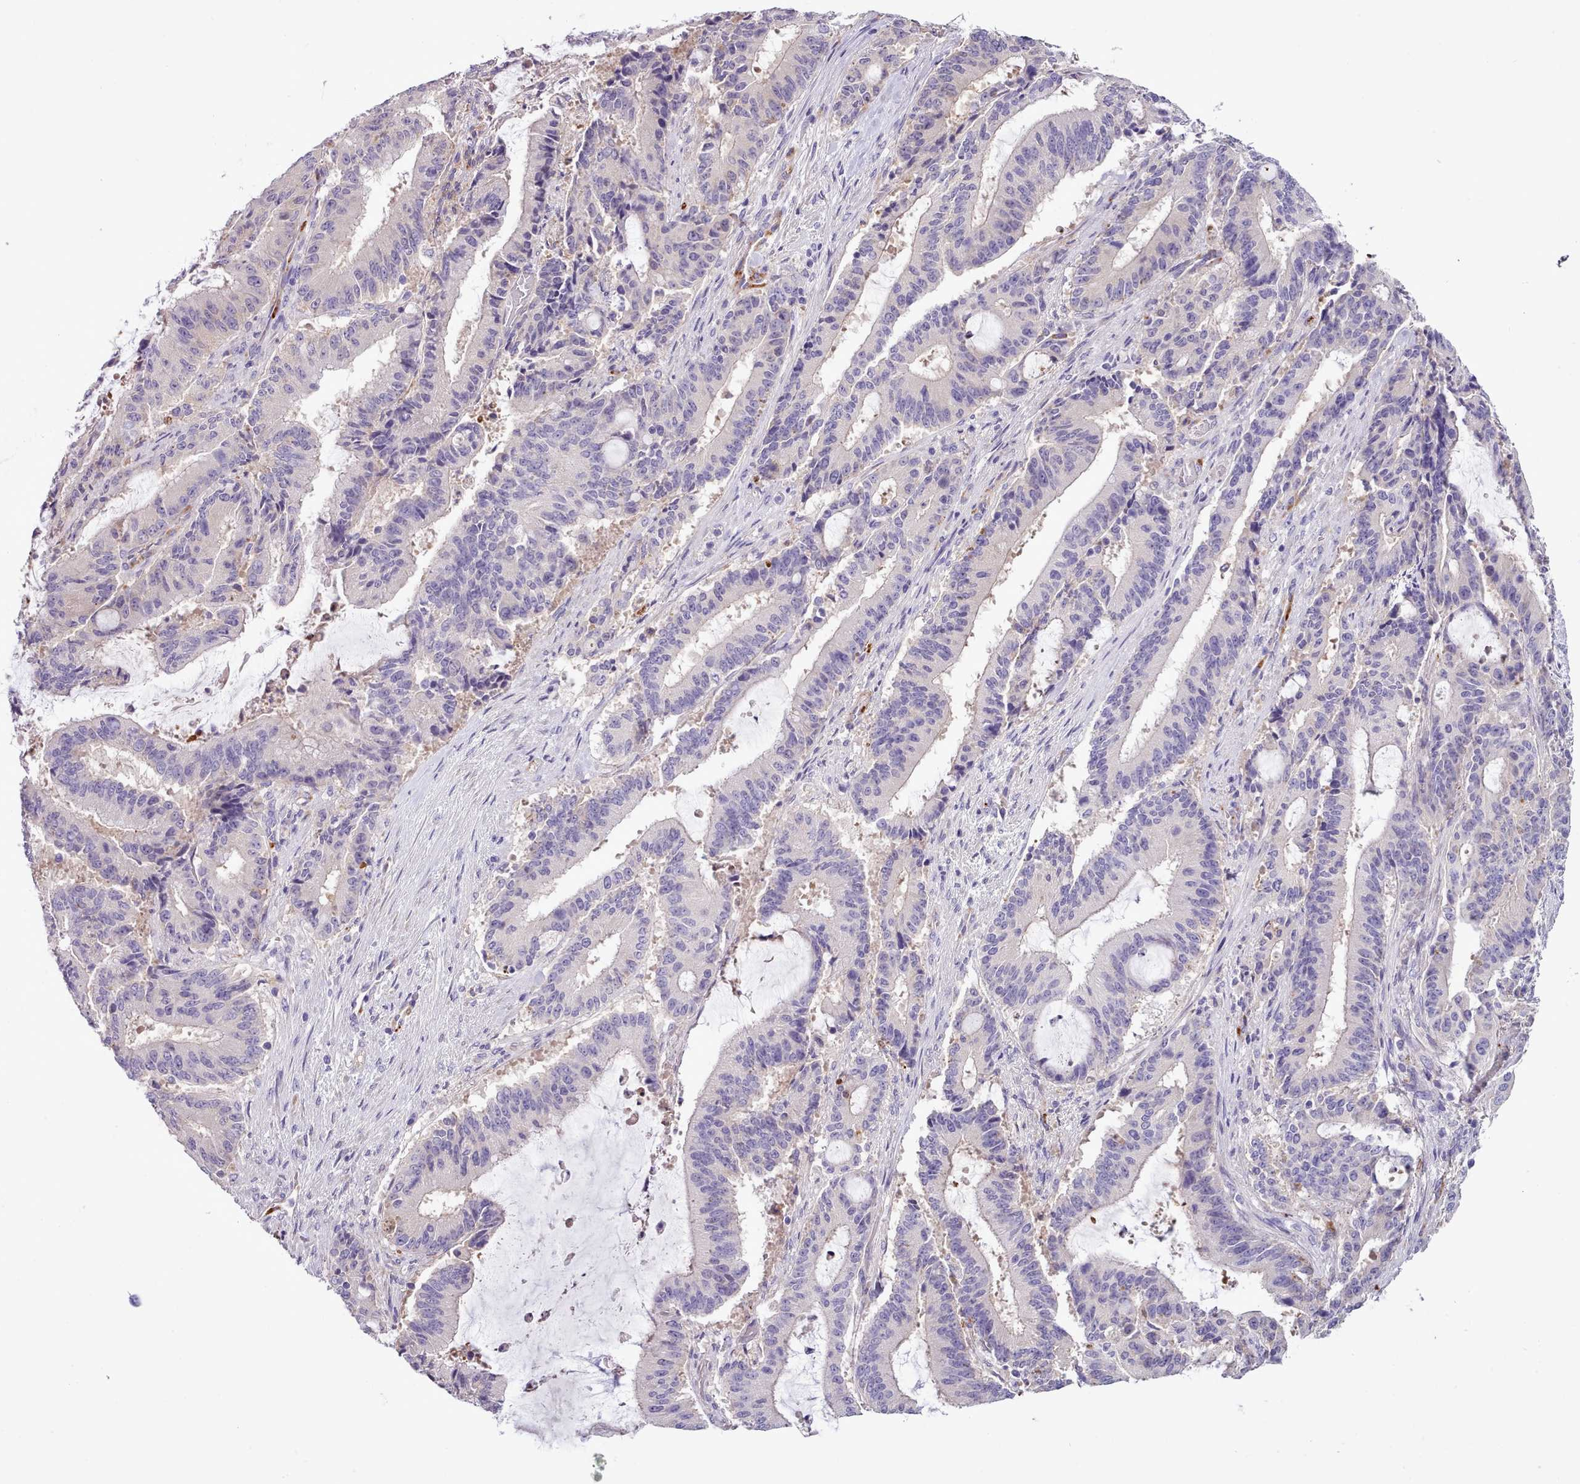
{"staining": {"intensity": "negative", "quantity": "none", "location": "none"}, "tissue": "liver cancer", "cell_type": "Tumor cells", "image_type": "cancer", "snomed": [{"axis": "morphology", "description": "Normal tissue, NOS"}, {"axis": "morphology", "description": "Cholangiocarcinoma"}, {"axis": "topography", "description": "Liver"}, {"axis": "topography", "description": "Peripheral nerve tissue"}], "caption": "A micrograph of human cholangiocarcinoma (liver) is negative for staining in tumor cells.", "gene": "SETX", "patient": {"sex": "female", "age": 73}}